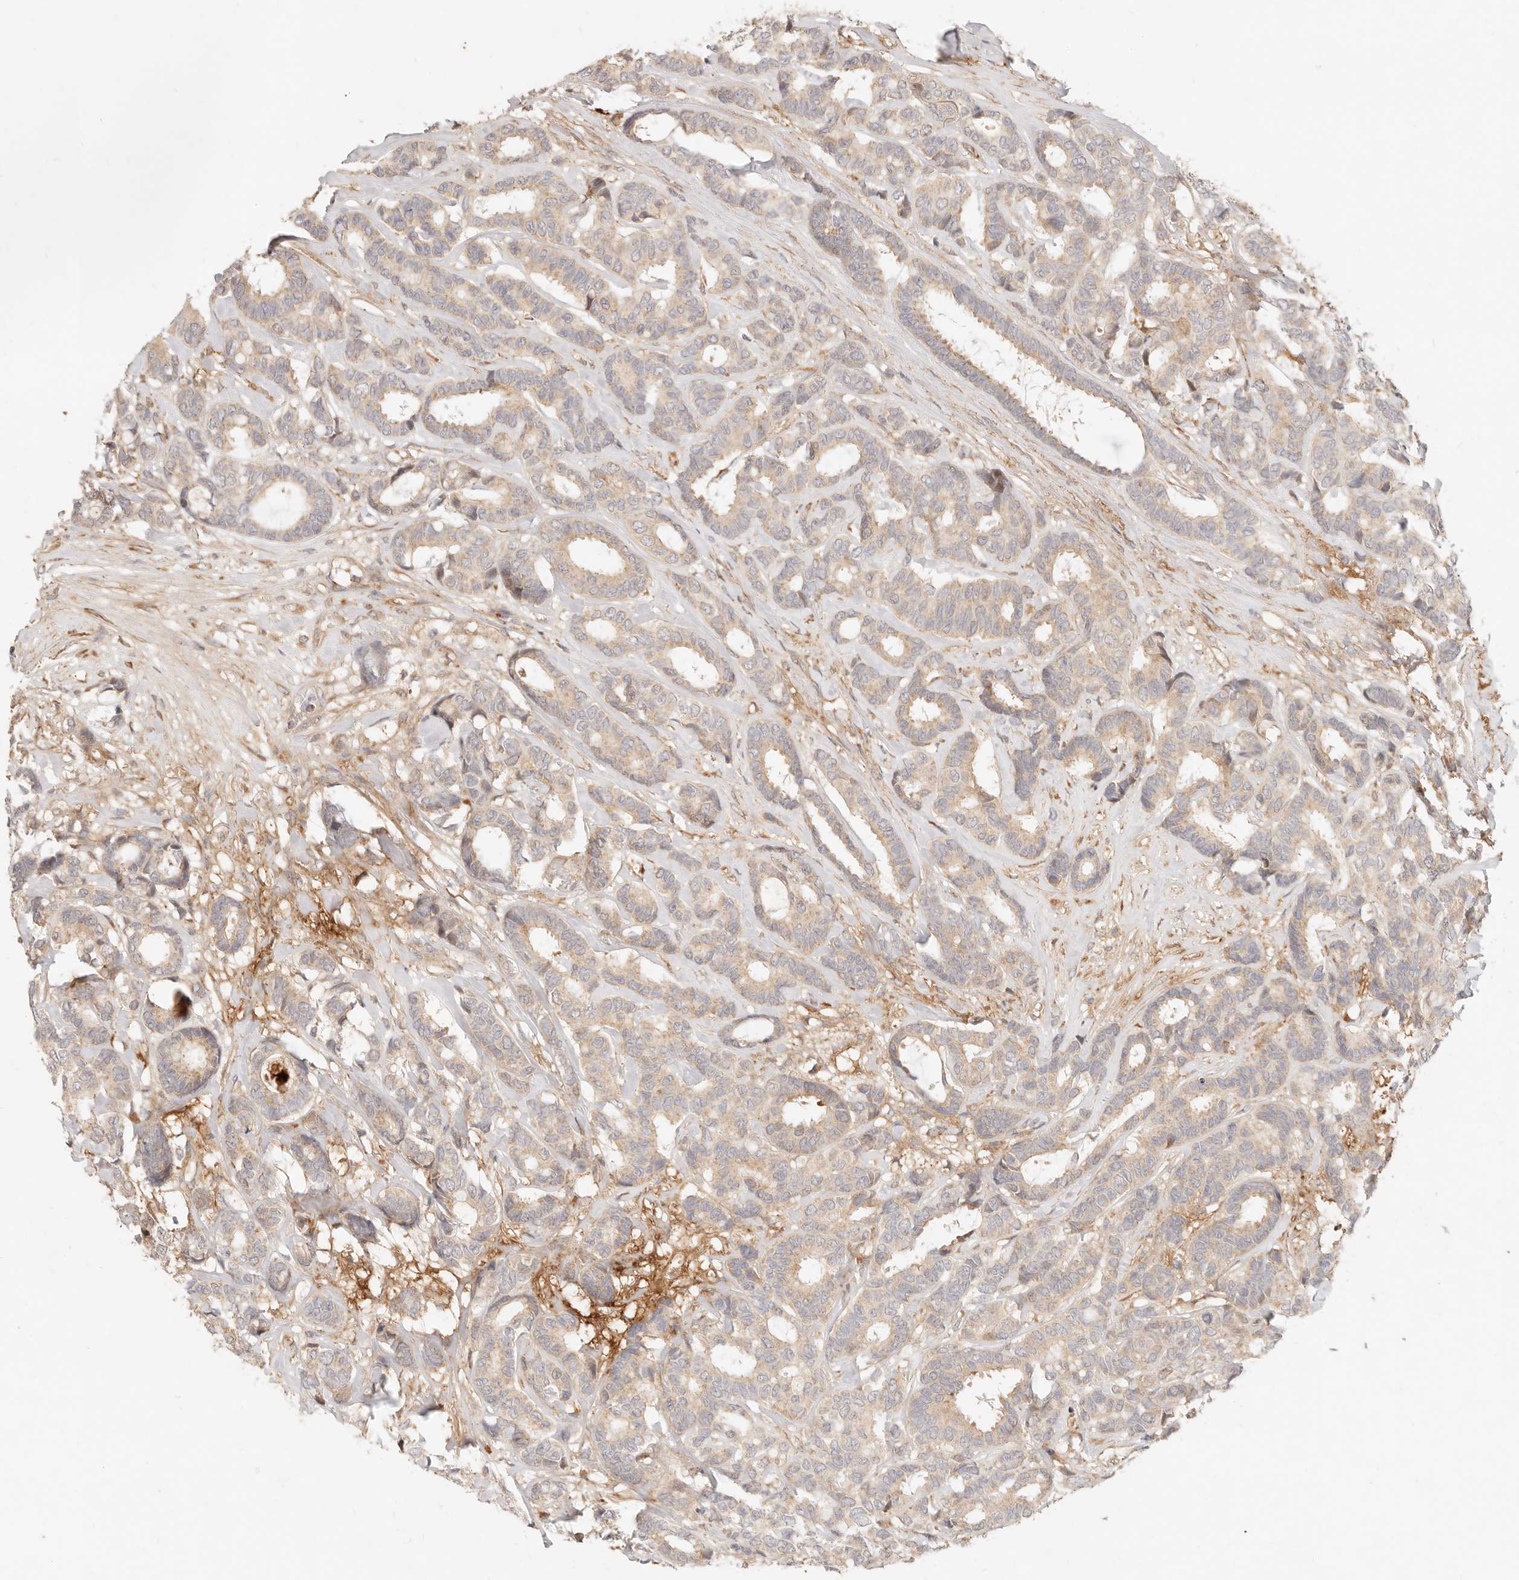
{"staining": {"intensity": "weak", "quantity": ">75%", "location": "cytoplasmic/membranous"}, "tissue": "breast cancer", "cell_type": "Tumor cells", "image_type": "cancer", "snomed": [{"axis": "morphology", "description": "Duct carcinoma"}, {"axis": "topography", "description": "Breast"}], "caption": "Tumor cells show weak cytoplasmic/membranous positivity in approximately >75% of cells in breast cancer (intraductal carcinoma).", "gene": "UBXN10", "patient": {"sex": "female", "age": 87}}